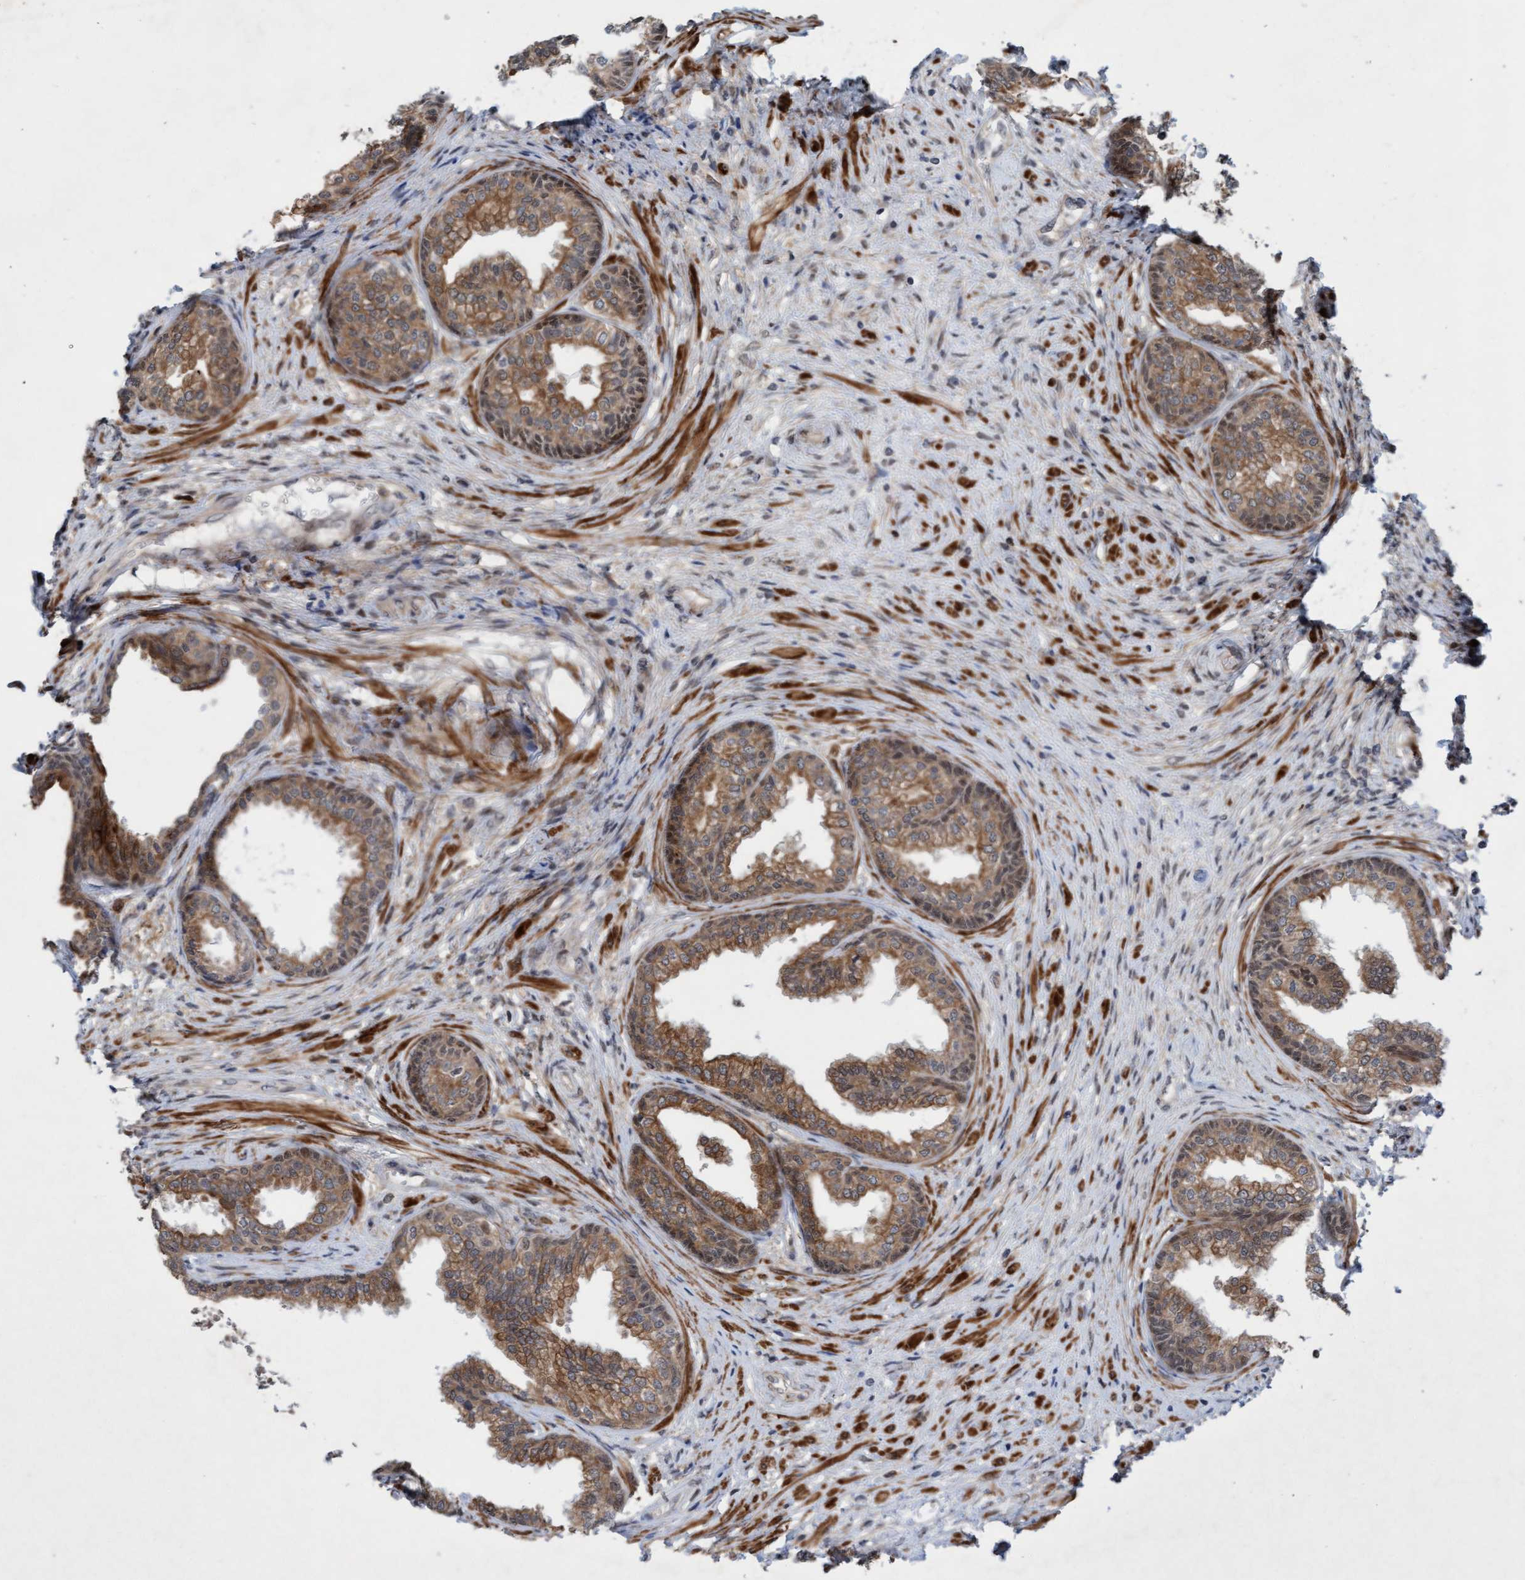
{"staining": {"intensity": "moderate", "quantity": ">75%", "location": "cytoplasmic/membranous"}, "tissue": "prostate", "cell_type": "Glandular cells", "image_type": "normal", "snomed": [{"axis": "morphology", "description": "Normal tissue, NOS"}, {"axis": "topography", "description": "Prostate"}], "caption": "Prostate was stained to show a protein in brown. There is medium levels of moderate cytoplasmic/membranous expression in approximately >75% of glandular cells. (brown staining indicates protein expression, while blue staining denotes nuclei).", "gene": "RAP1GAP2", "patient": {"sex": "male", "age": 76}}